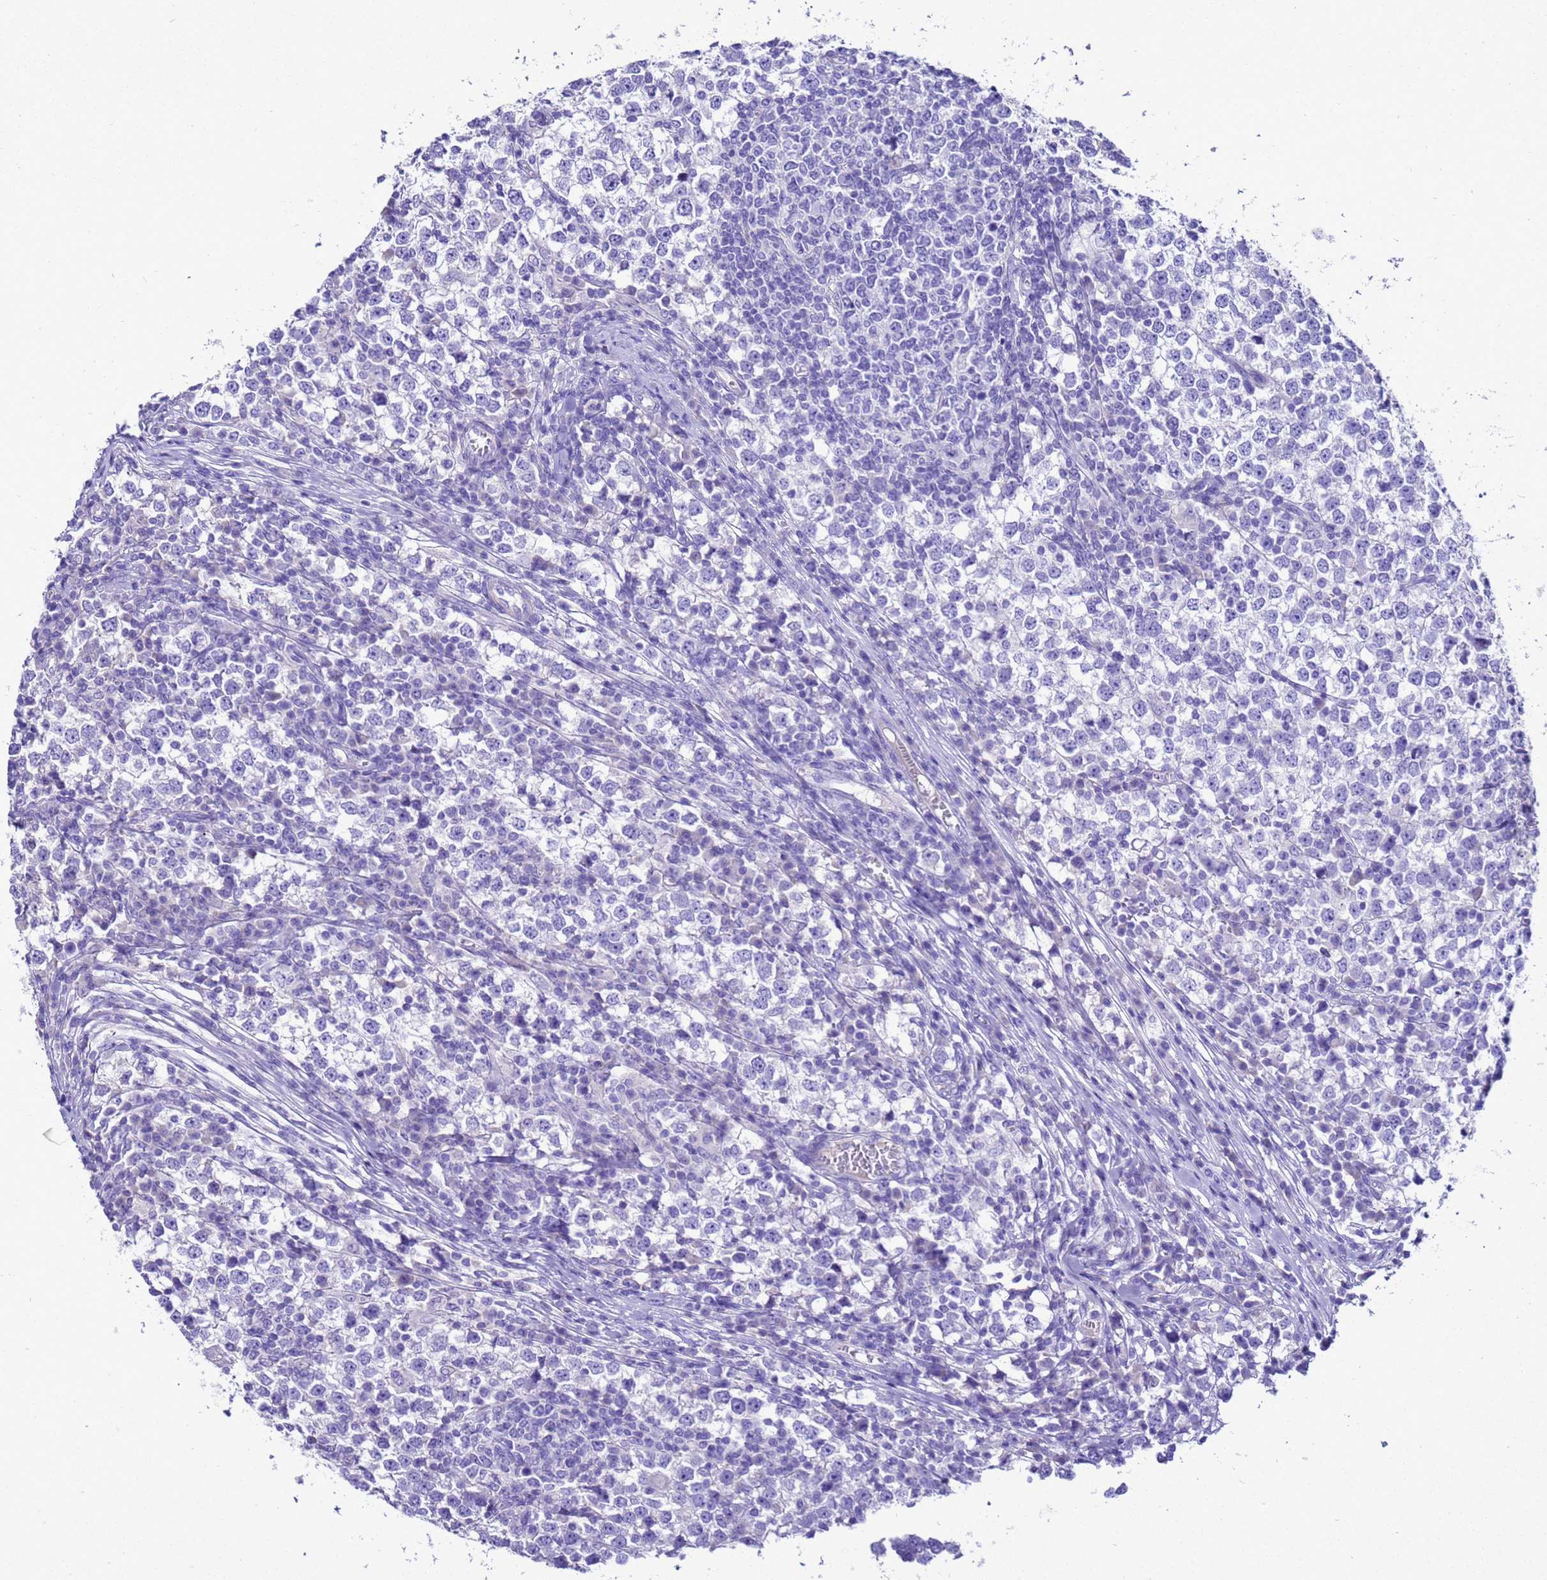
{"staining": {"intensity": "negative", "quantity": "none", "location": "none"}, "tissue": "testis cancer", "cell_type": "Tumor cells", "image_type": "cancer", "snomed": [{"axis": "morphology", "description": "Seminoma, NOS"}, {"axis": "topography", "description": "Testis"}], "caption": "IHC micrograph of neoplastic tissue: testis seminoma stained with DAB reveals no significant protein positivity in tumor cells. (Immunohistochemistry (ihc), brightfield microscopy, high magnification).", "gene": "BEST2", "patient": {"sex": "male", "age": 65}}